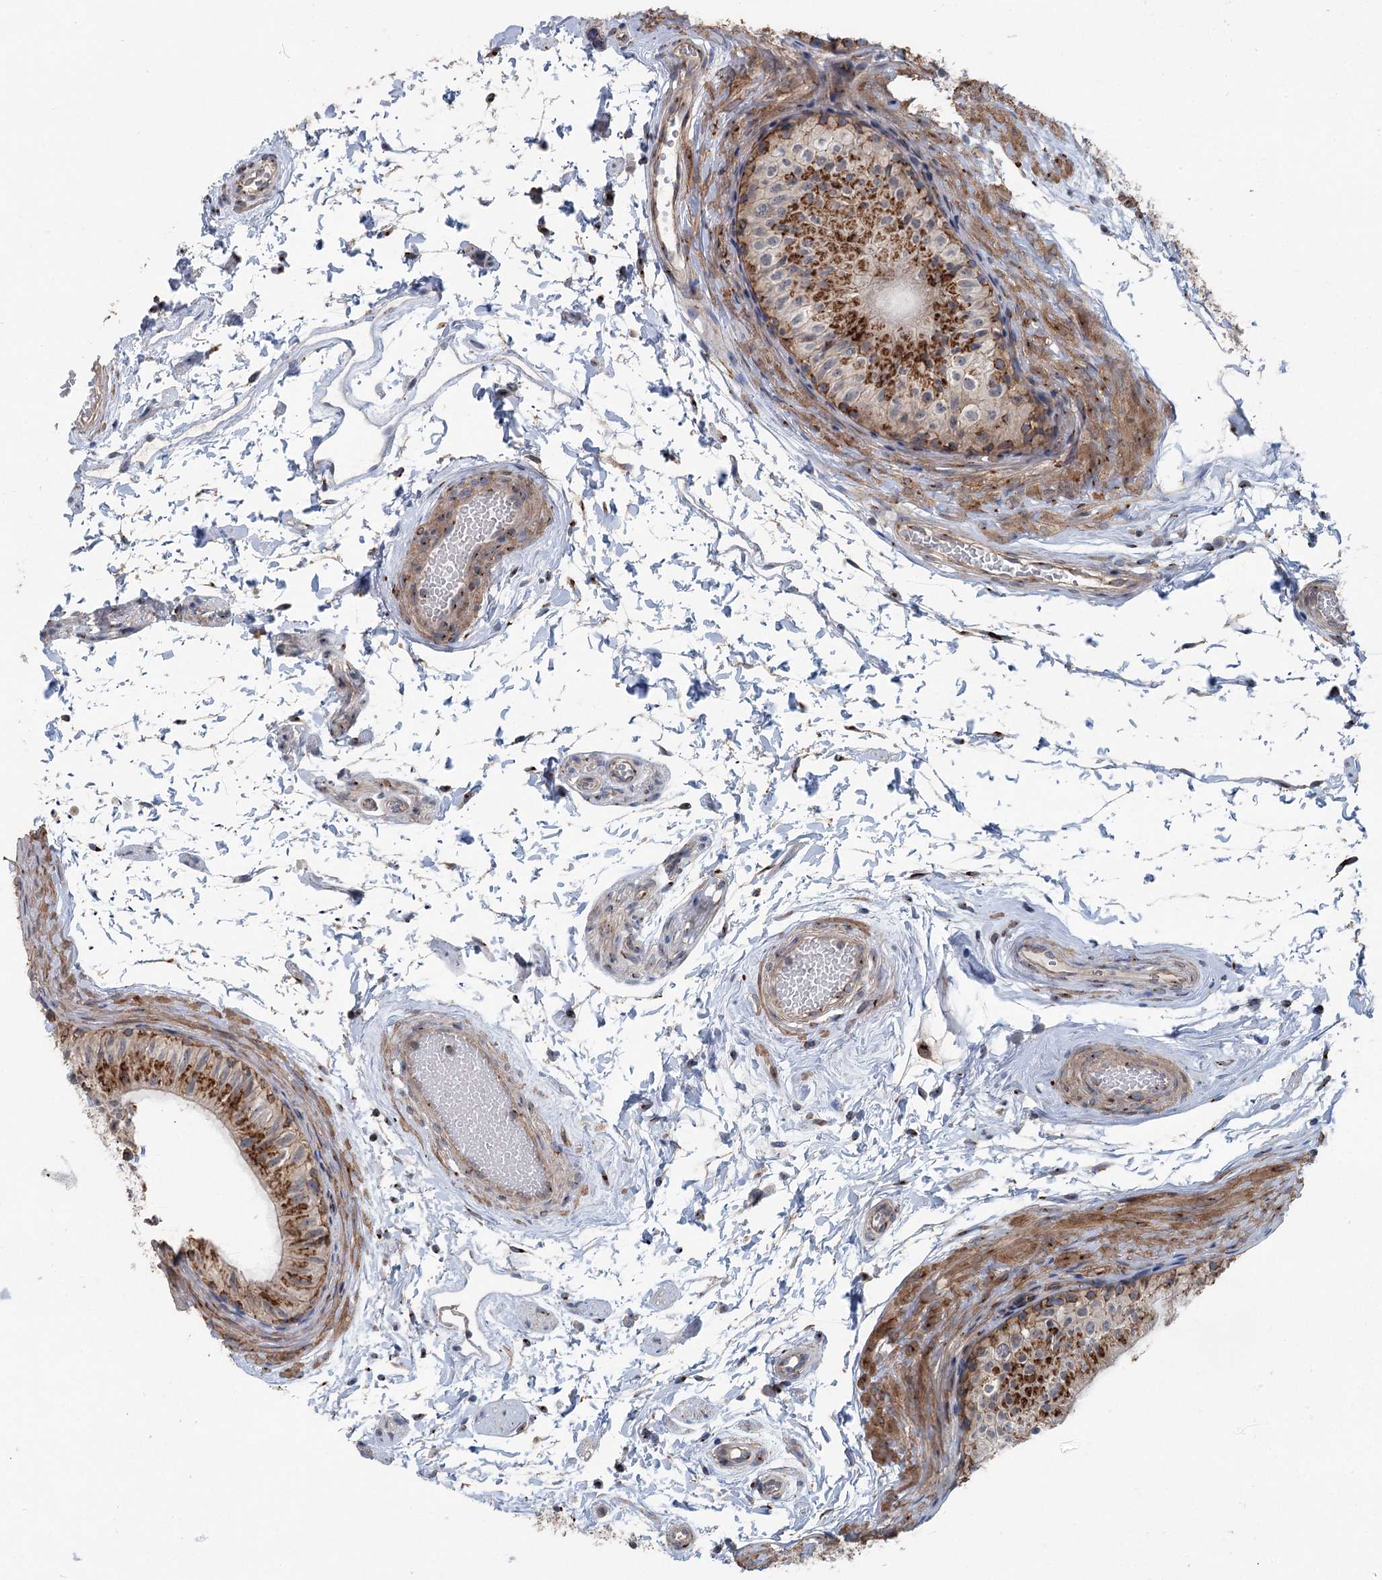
{"staining": {"intensity": "strong", "quantity": ">75%", "location": "cytoplasmic/membranous"}, "tissue": "epididymis", "cell_type": "Glandular cells", "image_type": "normal", "snomed": [{"axis": "morphology", "description": "Normal tissue, NOS"}, {"axis": "topography", "description": "Epididymis"}], "caption": "Immunohistochemistry of normal human epididymis reveals high levels of strong cytoplasmic/membranous staining in approximately >75% of glandular cells. (Stains: DAB in brown, nuclei in blue, Microscopy: brightfield microscopy at high magnification).", "gene": "ITIH5", "patient": {"sex": "male", "age": 50}}